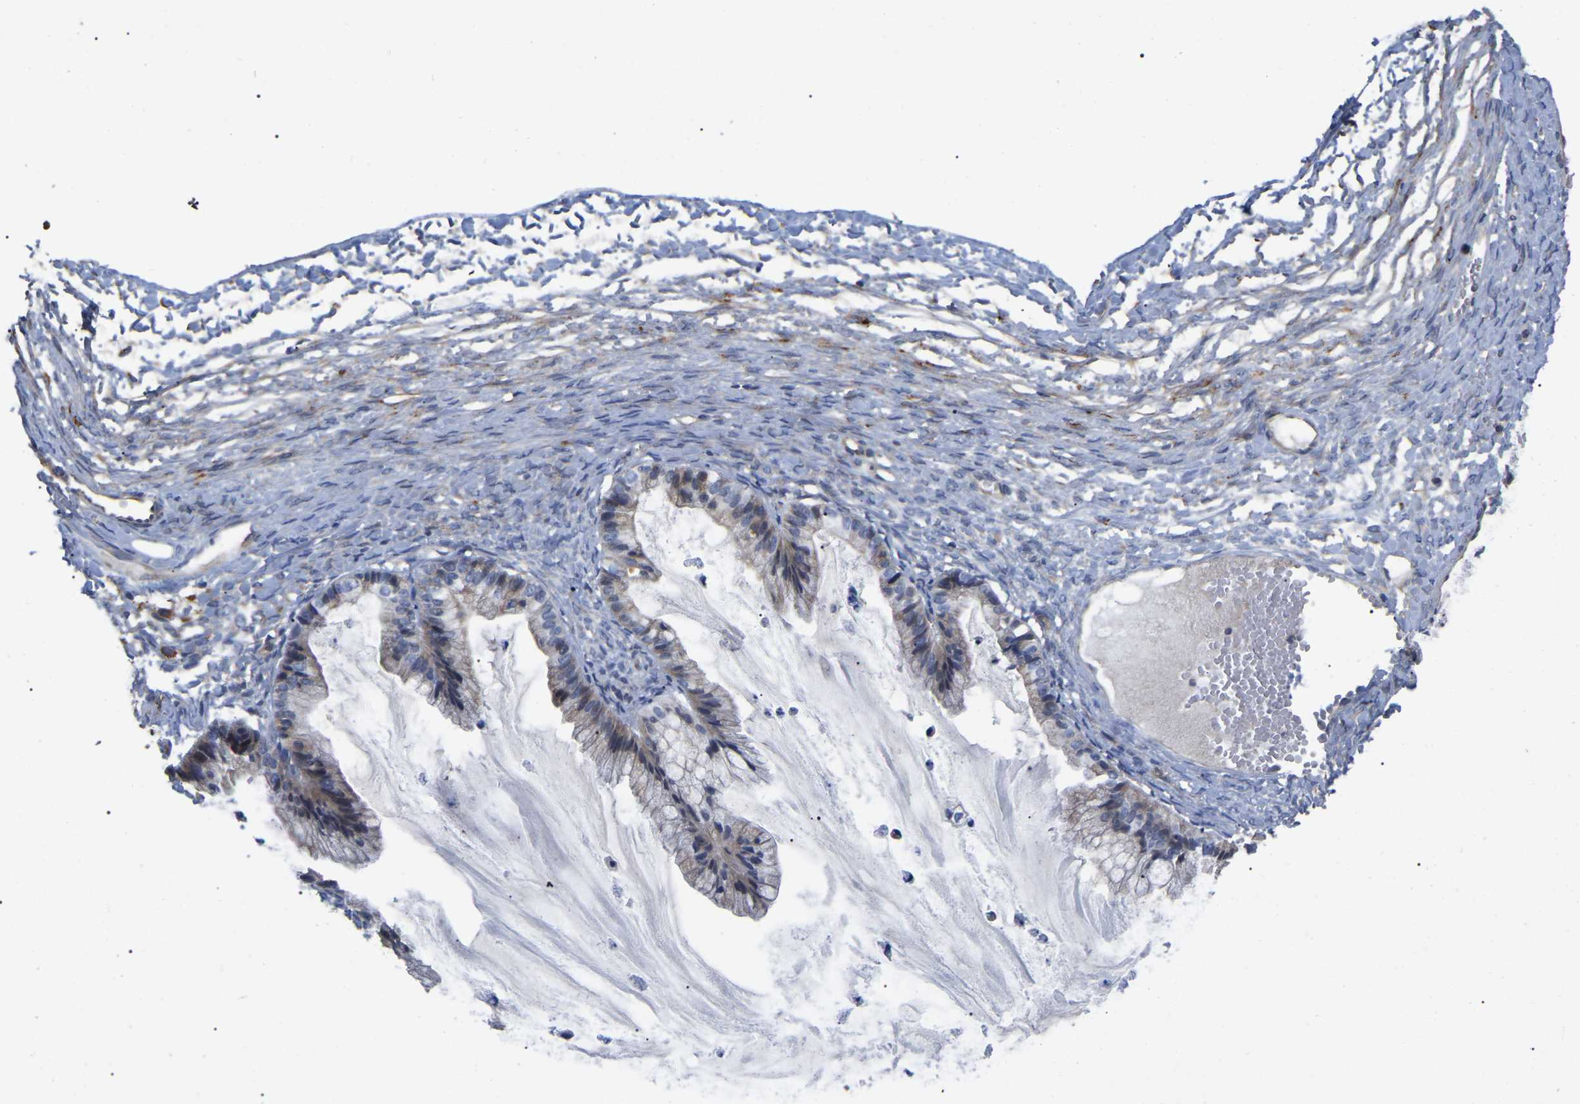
{"staining": {"intensity": "weak", "quantity": ">75%", "location": "cytoplasmic/membranous"}, "tissue": "ovarian cancer", "cell_type": "Tumor cells", "image_type": "cancer", "snomed": [{"axis": "morphology", "description": "Cystadenocarcinoma, mucinous, NOS"}, {"axis": "topography", "description": "Ovary"}], "caption": "This image displays ovarian cancer stained with IHC to label a protein in brown. The cytoplasmic/membranous of tumor cells show weak positivity for the protein. Nuclei are counter-stained blue.", "gene": "FAM171A2", "patient": {"sex": "female", "age": 57}}